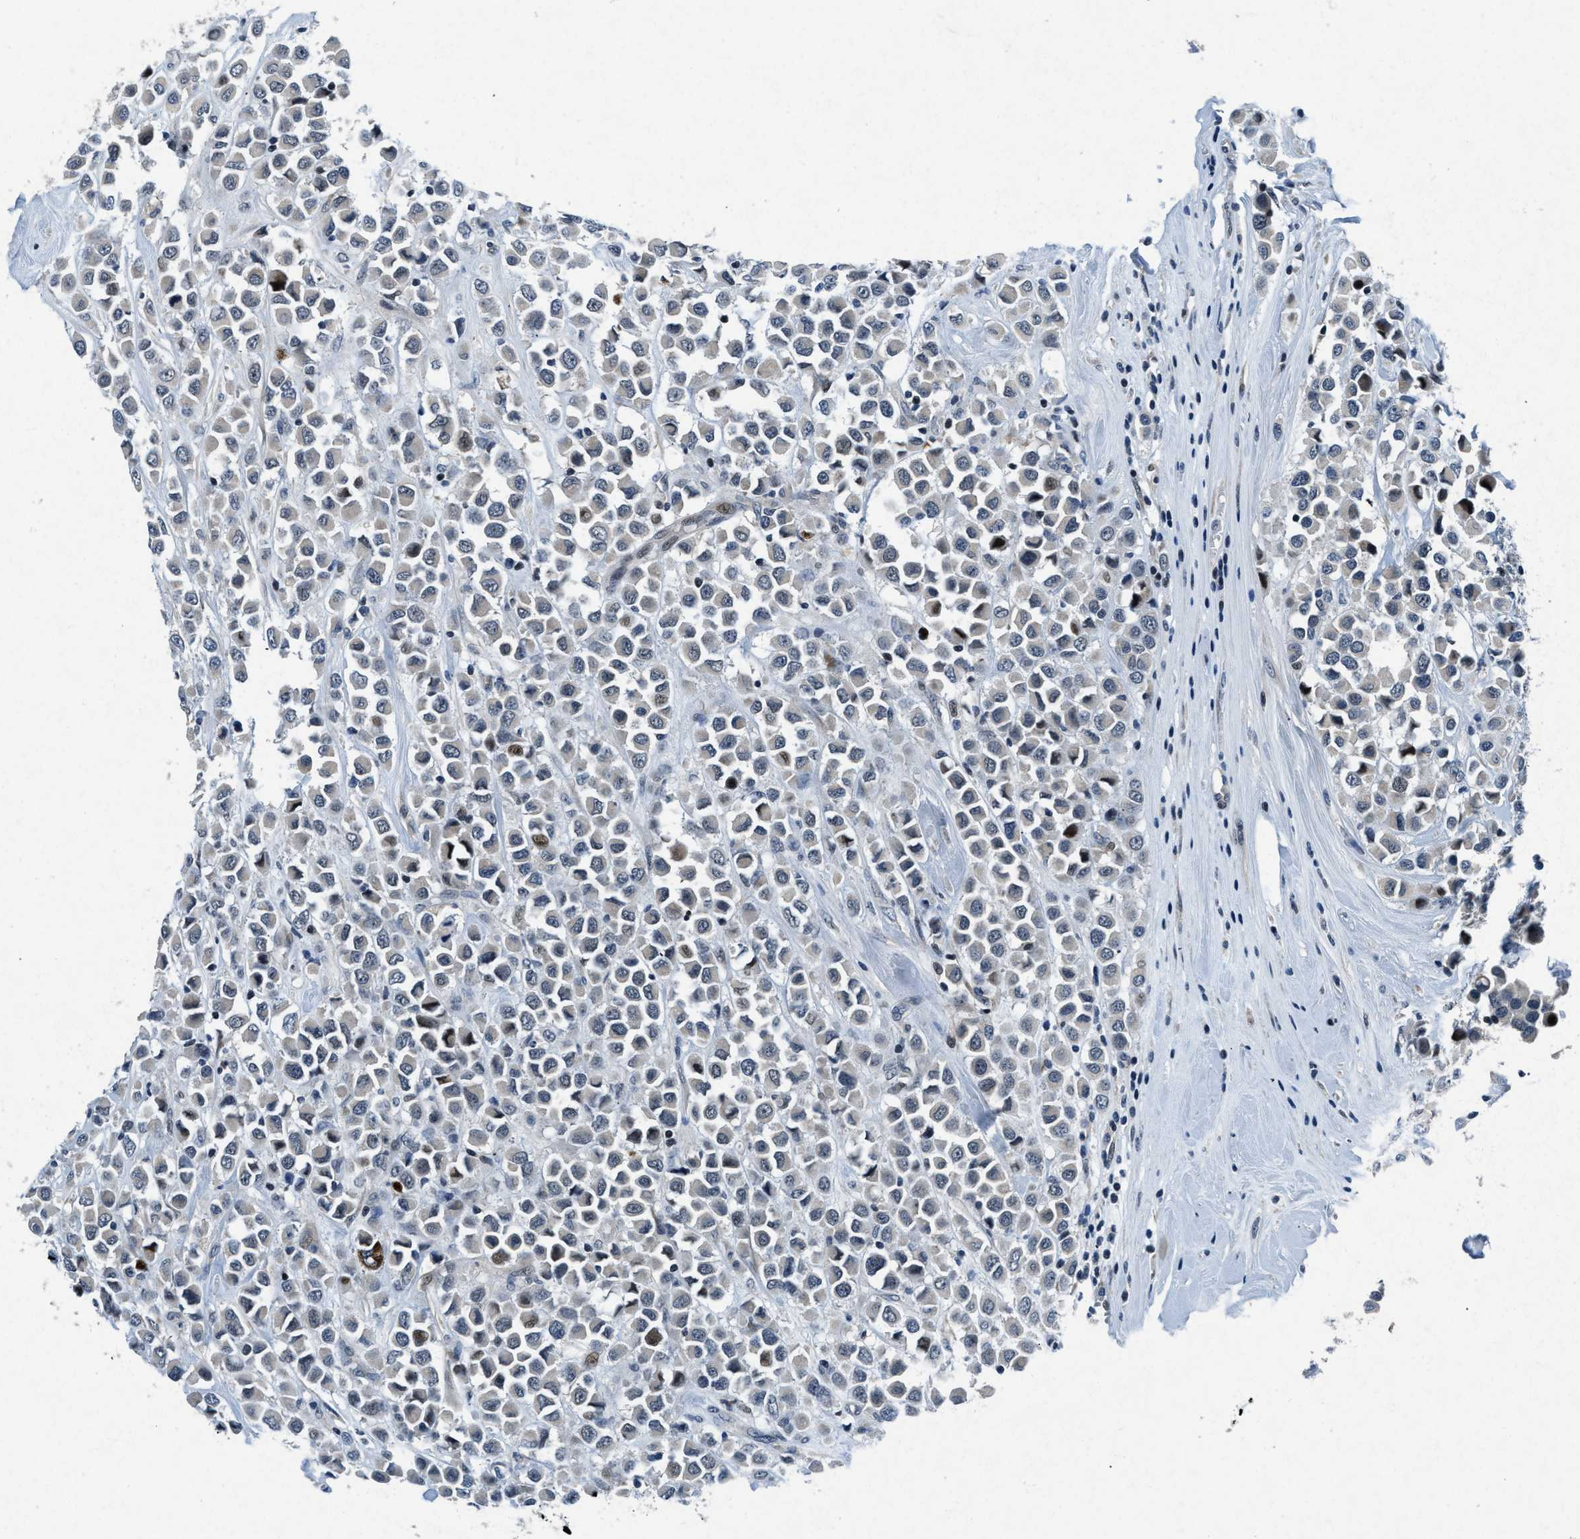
{"staining": {"intensity": "negative", "quantity": "none", "location": "none"}, "tissue": "breast cancer", "cell_type": "Tumor cells", "image_type": "cancer", "snomed": [{"axis": "morphology", "description": "Duct carcinoma"}, {"axis": "topography", "description": "Breast"}], "caption": "Immunohistochemistry image of breast cancer (infiltrating ductal carcinoma) stained for a protein (brown), which displays no expression in tumor cells.", "gene": "PHLDA1", "patient": {"sex": "female", "age": 61}}